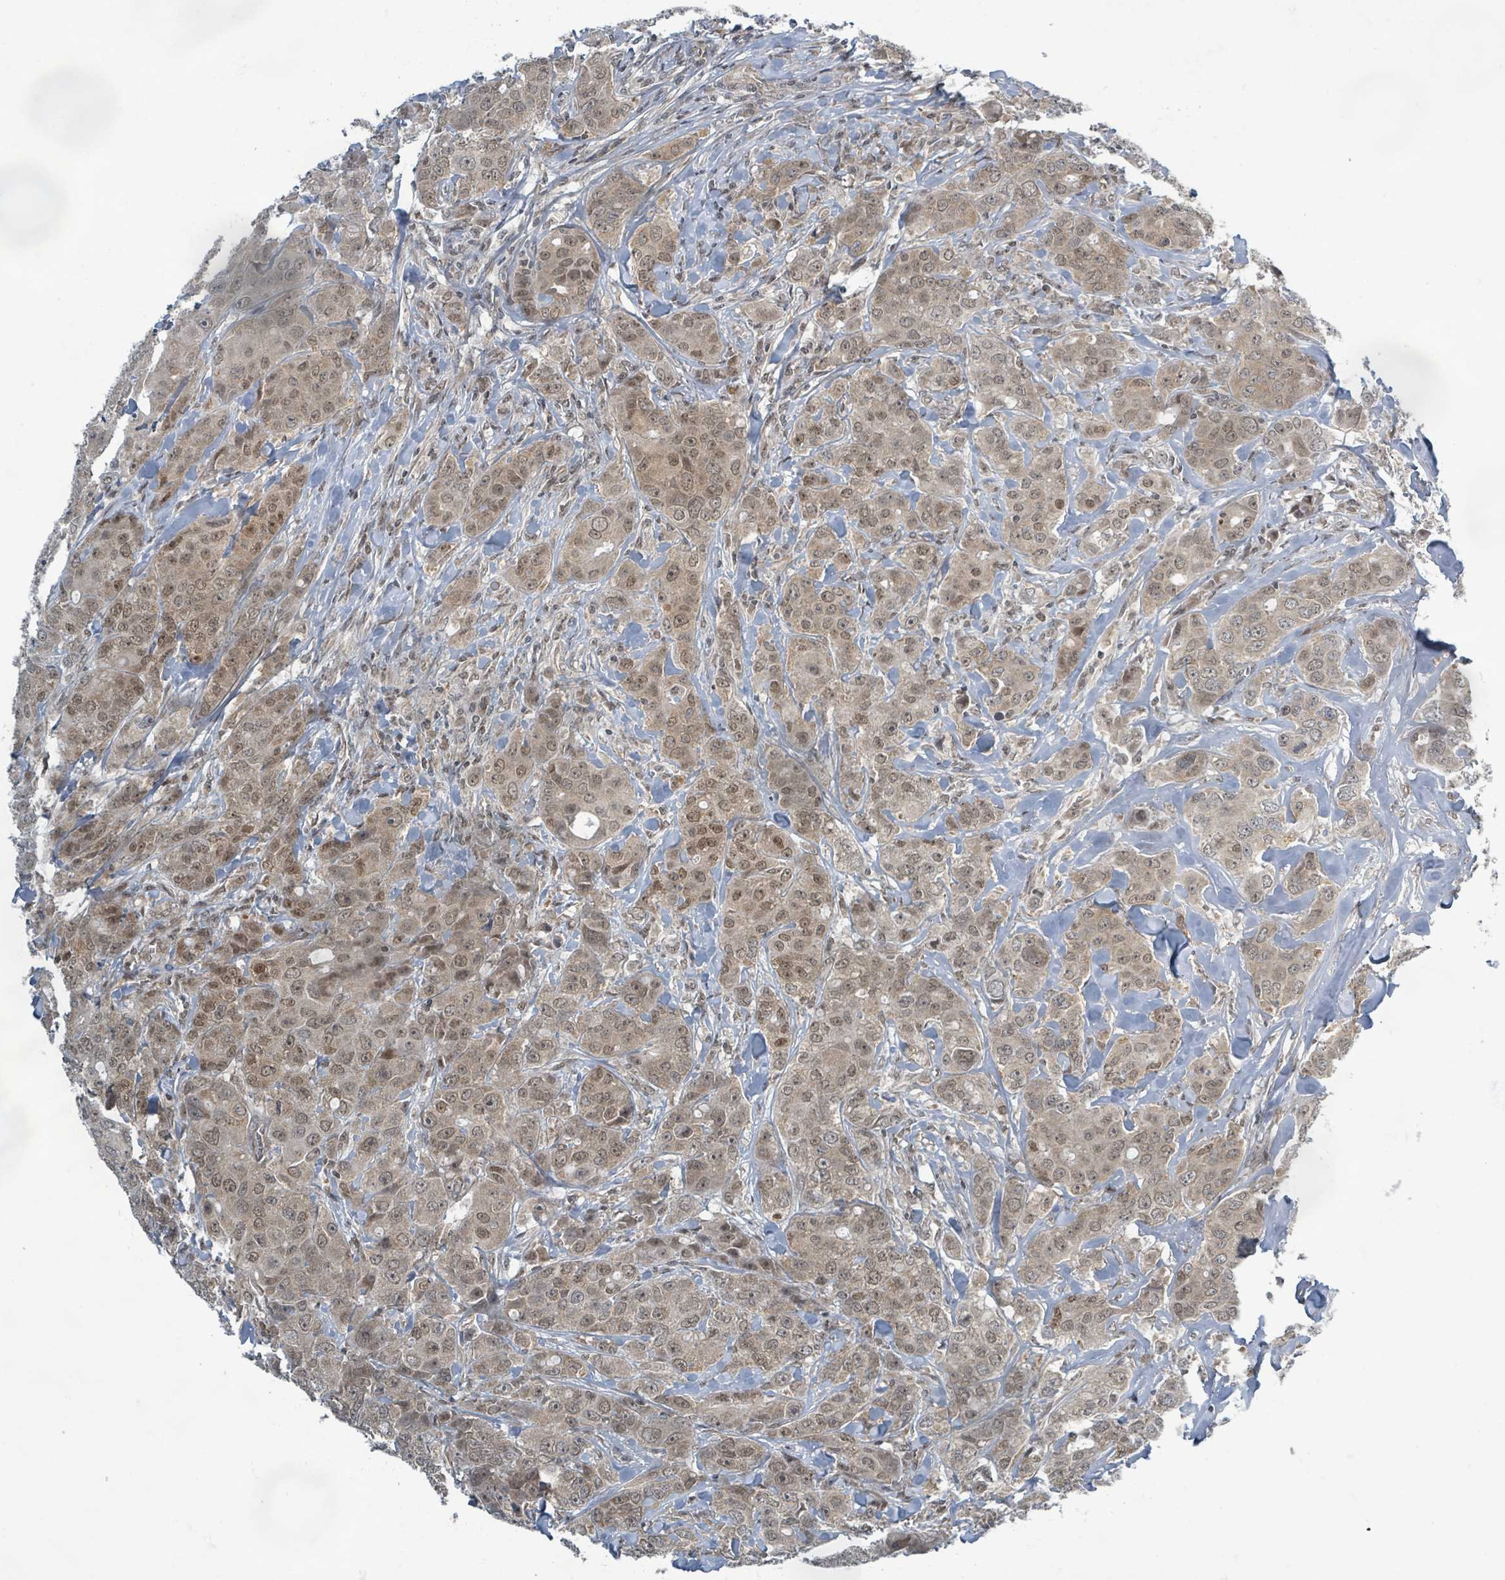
{"staining": {"intensity": "moderate", "quantity": ">75%", "location": "cytoplasmic/membranous,nuclear"}, "tissue": "breast cancer", "cell_type": "Tumor cells", "image_type": "cancer", "snomed": [{"axis": "morphology", "description": "Duct carcinoma"}, {"axis": "topography", "description": "Breast"}], "caption": "Immunohistochemistry (IHC) (DAB (3,3'-diaminobenzidine)) staining of breast invasive ductal carcinoma exhibits moderate cytoplasmic/membranous and nuclear protein expression in approximately >75% of tumor cells.", "gene": "INTS15", "patient": {"sex": "female", "age": 43}}